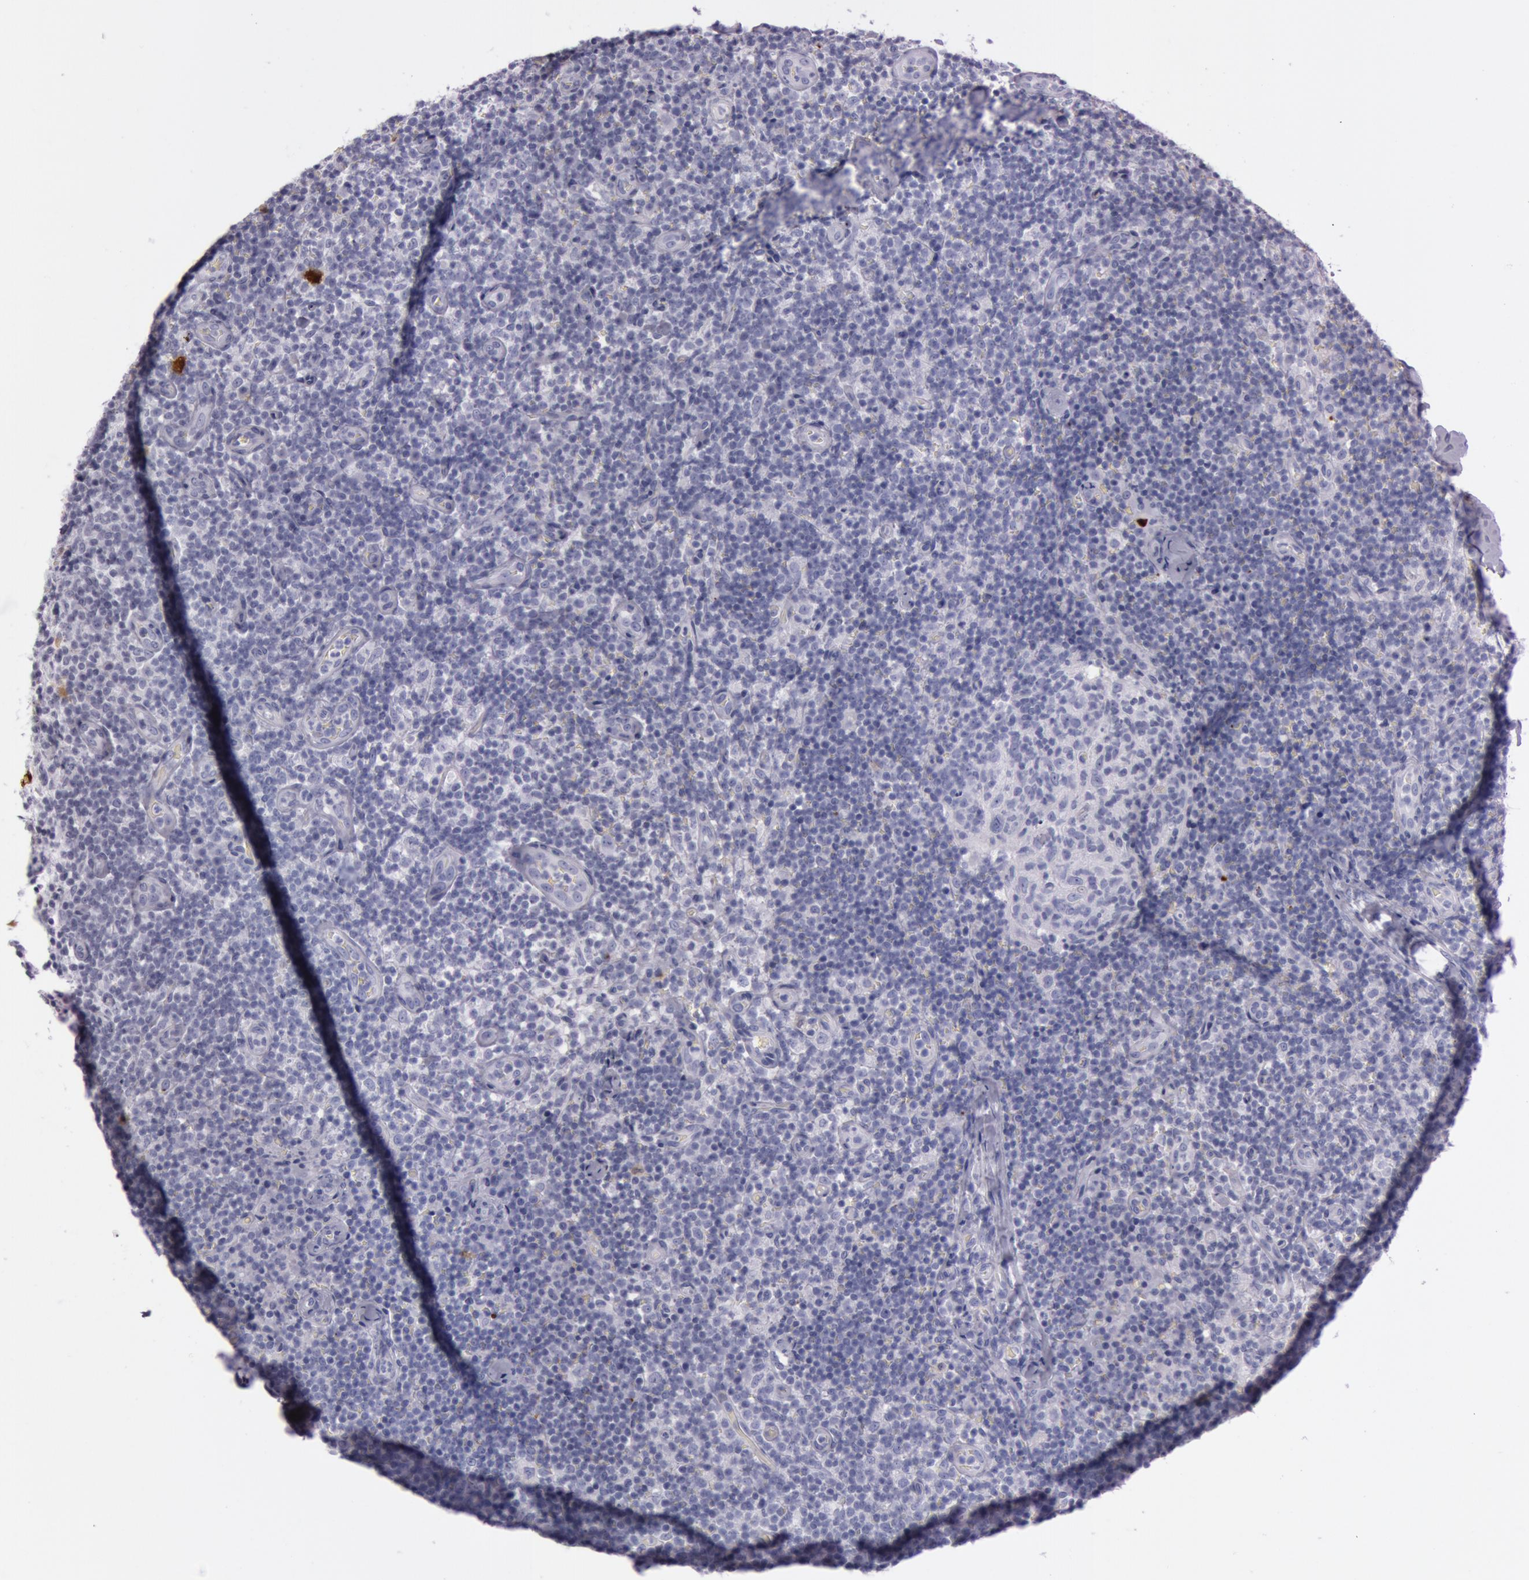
{"staining": {"intensity": "negative", "quantity": "none", "location": "none"}, "tissue": "lymph node", "cell_type": "Germinal center cells", "image_type": "normal", "snomed": [{"axis": "morphology", "description": "Normal tissue, NOS"}, {"axis": "morphology", "description": "Inflammation, NOS"}, {"axis": "topography", "description": "Lymph node"}], "caption": "The IHC micrograph has no significant staining in germinal center cells of lymph node.", "gene": "S100A7", "patient": {"sex": "male", "age": 46}}